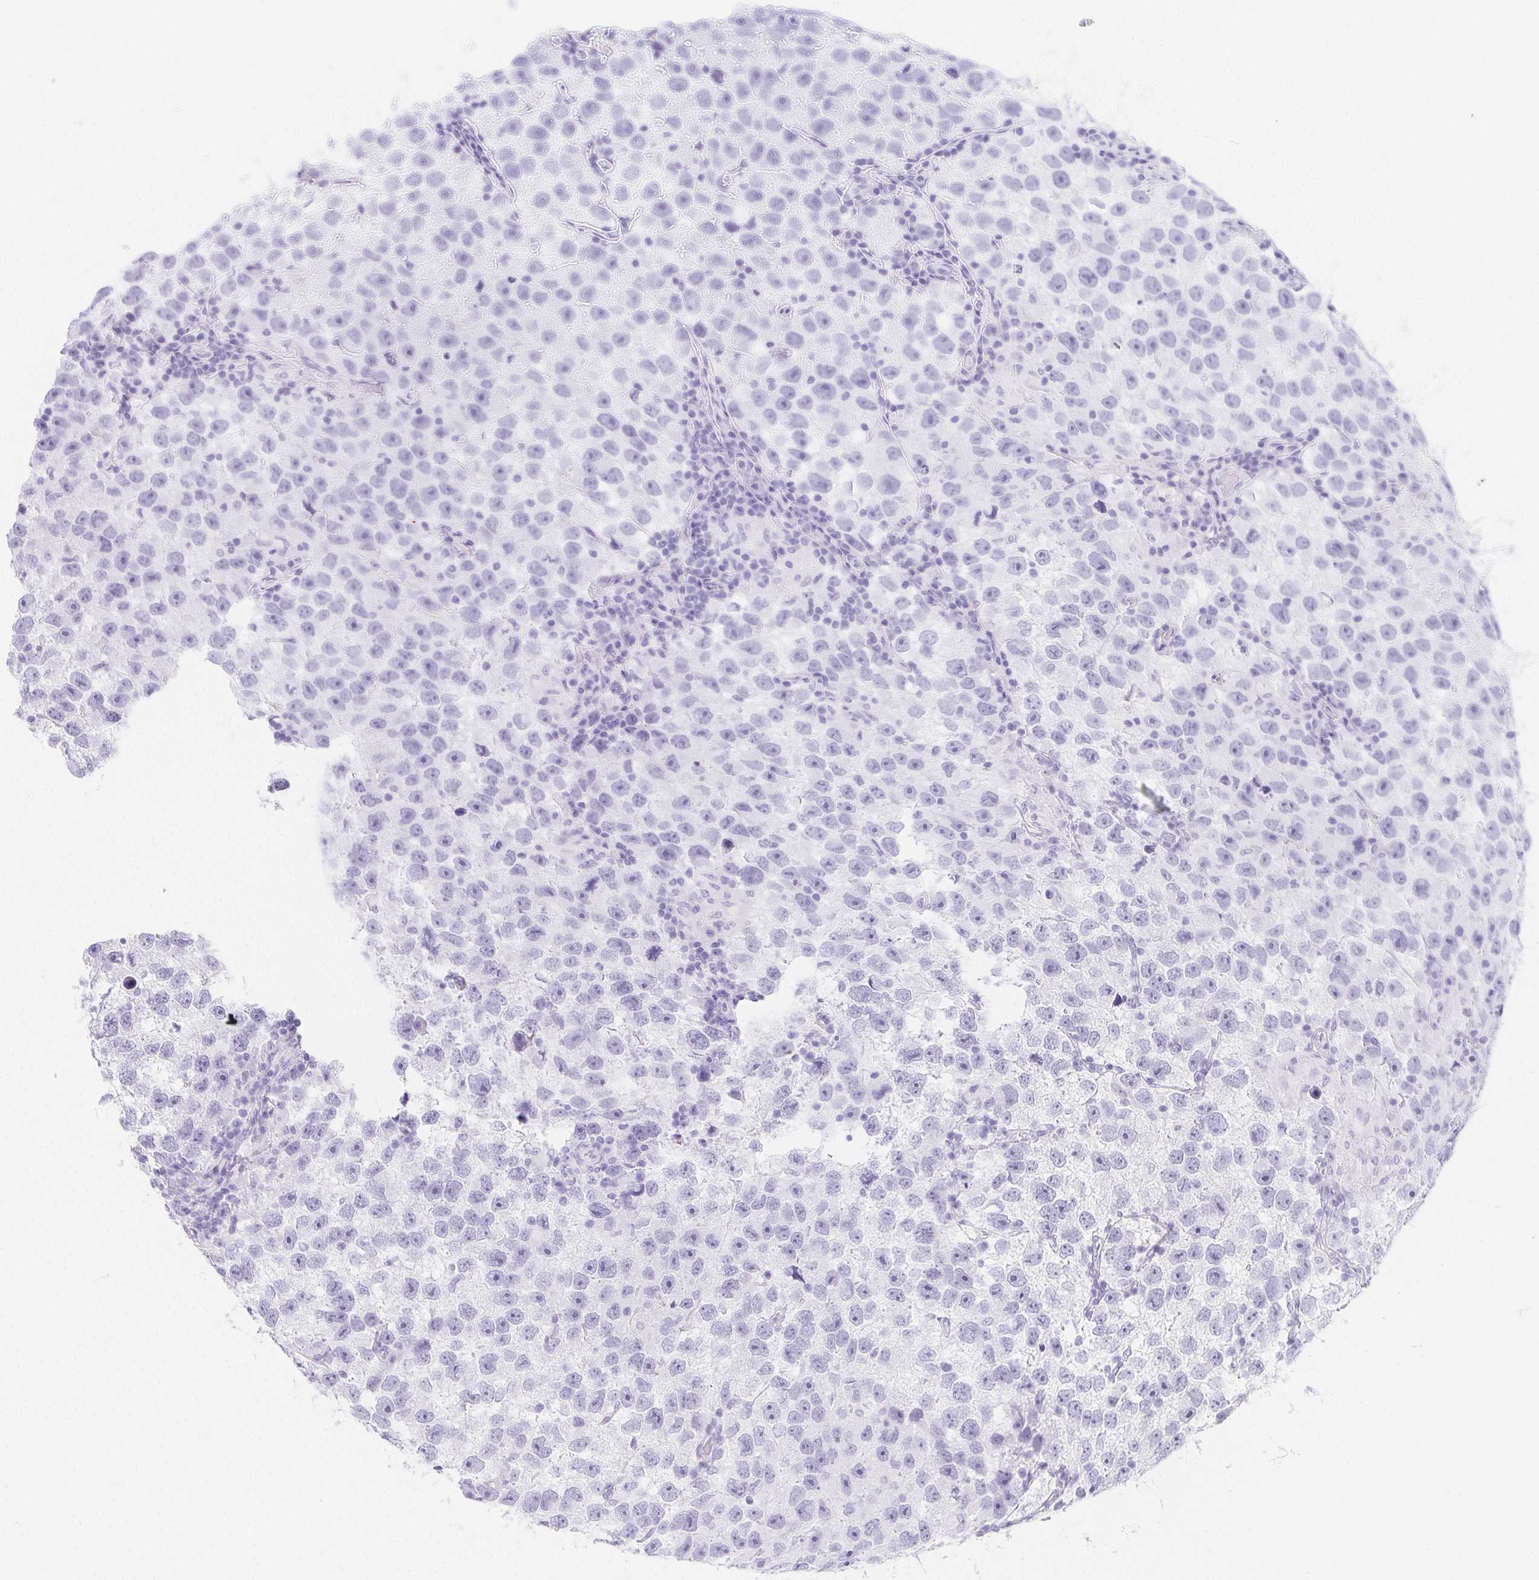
{"staining": {"intensity": "negative", "quantity": "none", "location": "none"}, "tissue": "testis cancer", "cell_type": "Tumor cells", "image_type": "cancer", "snomed": [{"axis": "morphology", "description": "Seminoma, NOS"}, {"axis": "topography", "description": "Testis"}], "caption": "This is an IHC histopathology image of human seminoma (testis). There is no staining in tumor cells.", "gene": "ZBBX", "patient": {"sex": "male", "age": 26}}